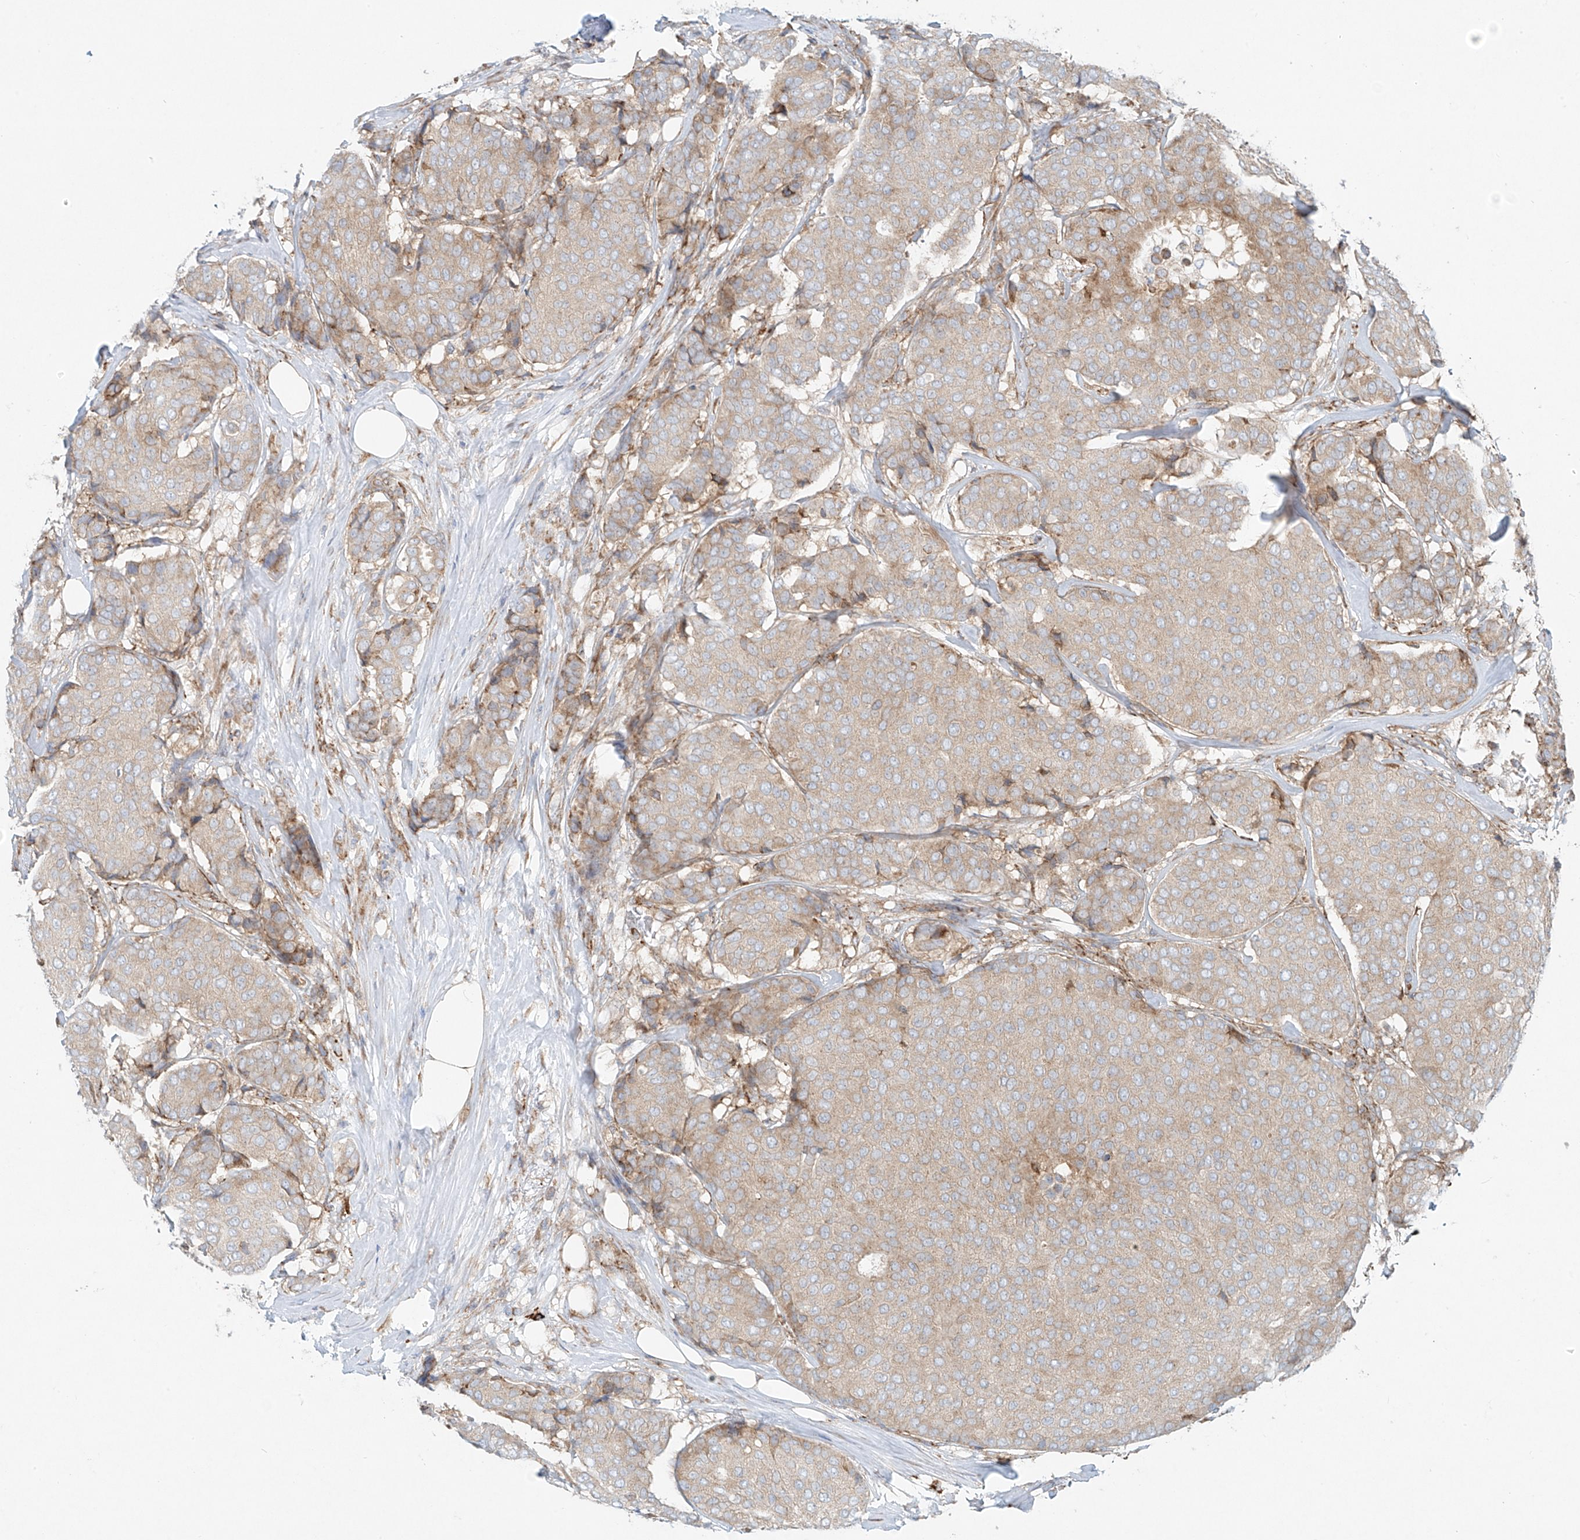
{"staining": {"intensity": "weak", "quantity": "<25%", "location": "cytoplasmic/membranous"}, "tissue": "breast cancer", "cell_type": "Tumor cells", "image_type": "cancer", "snomed": [{"axis": "morphology", "description": "Duct carcinoma"}, {"axis": "topography", "description": "Breast"}], "caption": "Human breast intraductal carcinoma stained for a protein using immunohistochemistry demonstrates no positivity in tumor cells.", "gene": "EIPR1", "patient": {"sex": "female", "age": 75}}